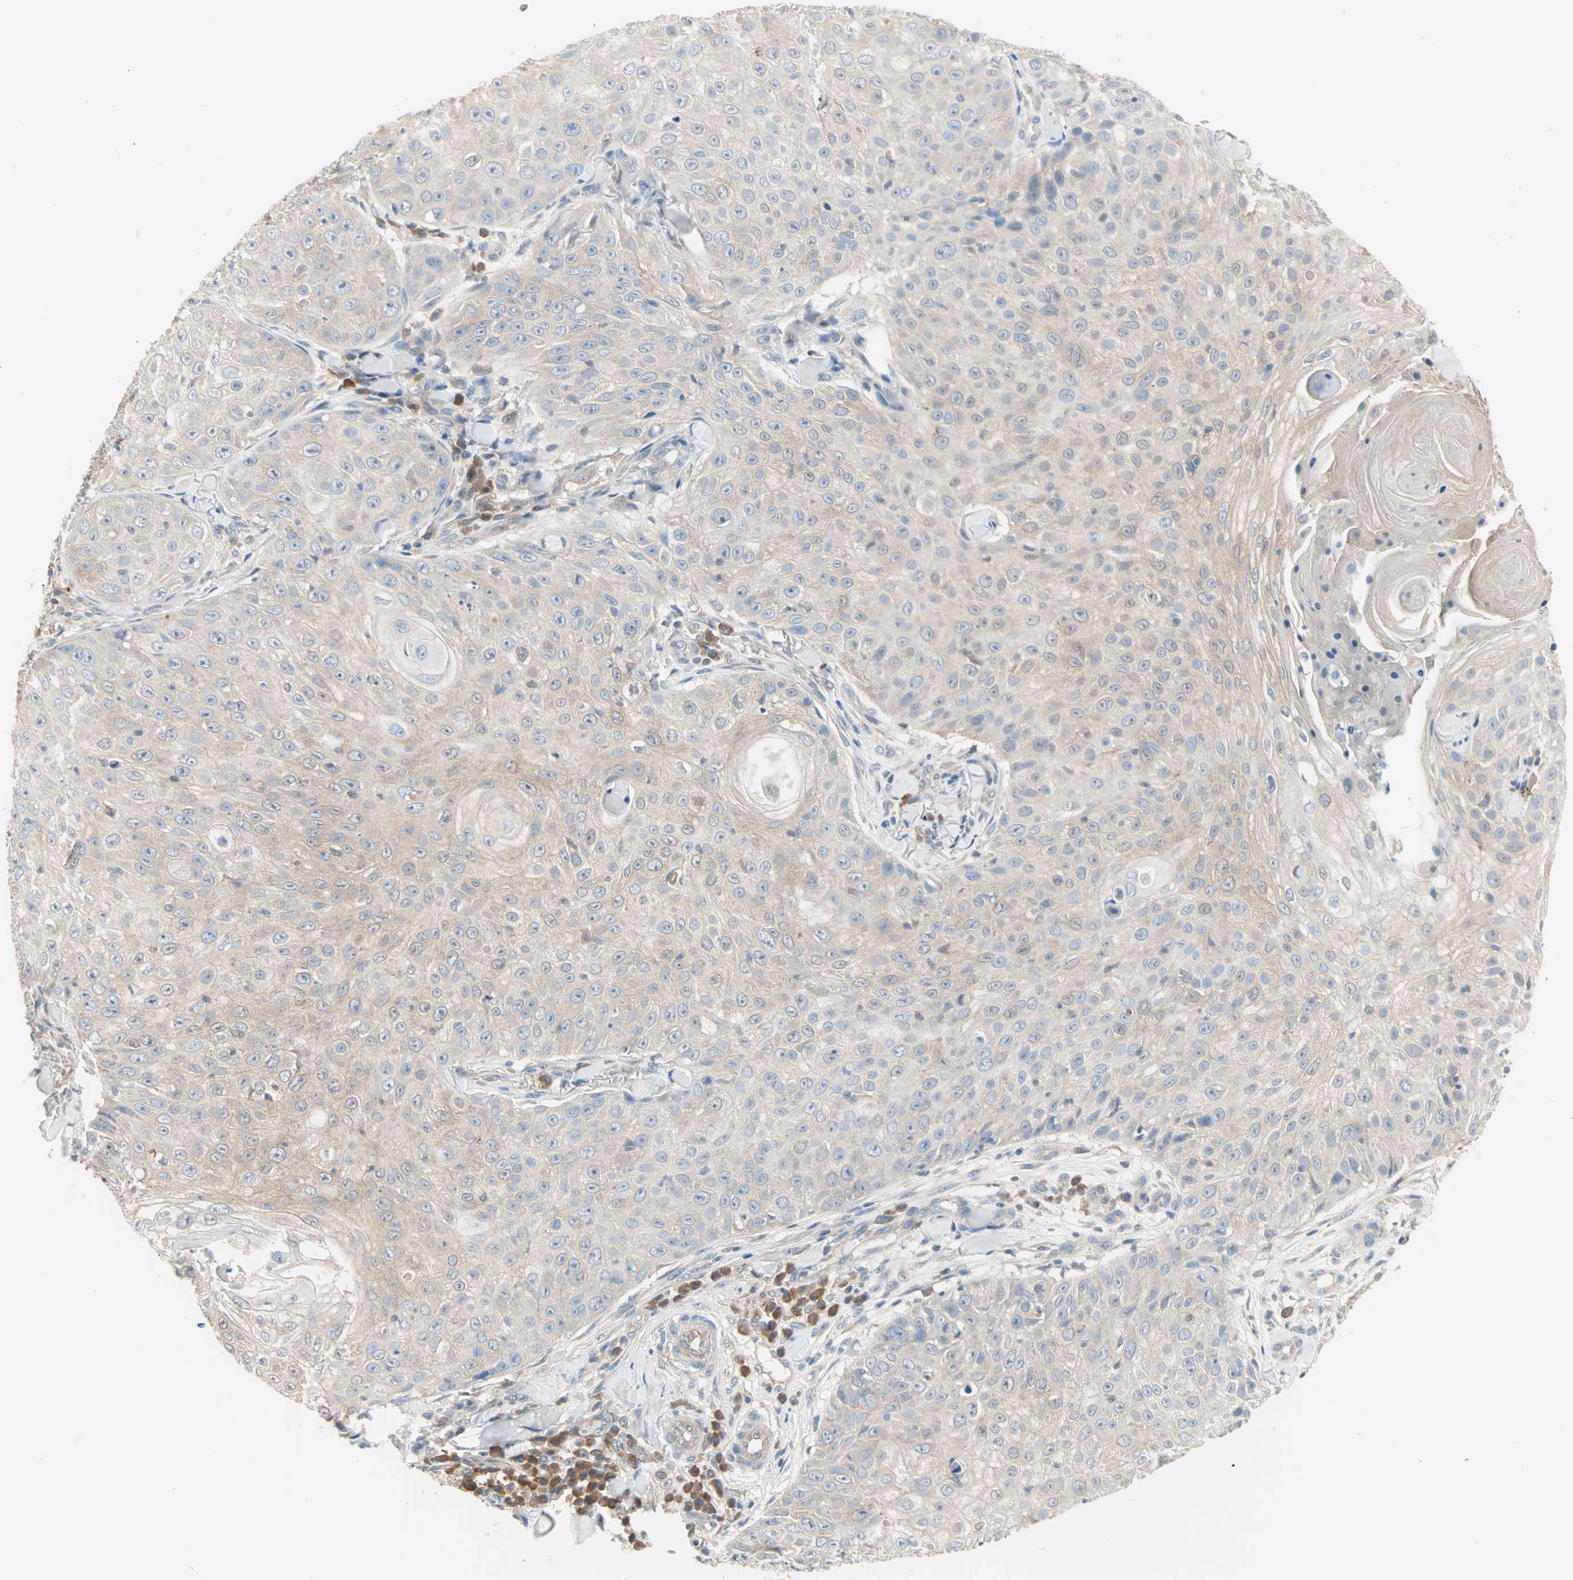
{"staining": {"intensity": "weak", "quantity": "25%-75%", "location": "cytoplasmic/membranous"}, "tissue": "skin cancer", "cell_type": "Tumor cells", "image_type": "cancer", "snomed": [{"axis": "morphology", "description": "Squamous cell carcinoma, NOS"}, {"axis": "topography", "description": "Skin"}], "caption": "Skin squamous cell carcinoma stained with DAB IHC demonstrates low levels of weak cytoplasmic/membranous staining in about 25%-75% of tumor cells.", "gene": "MPI", "patient": {"sex": "male", "age": 86}}